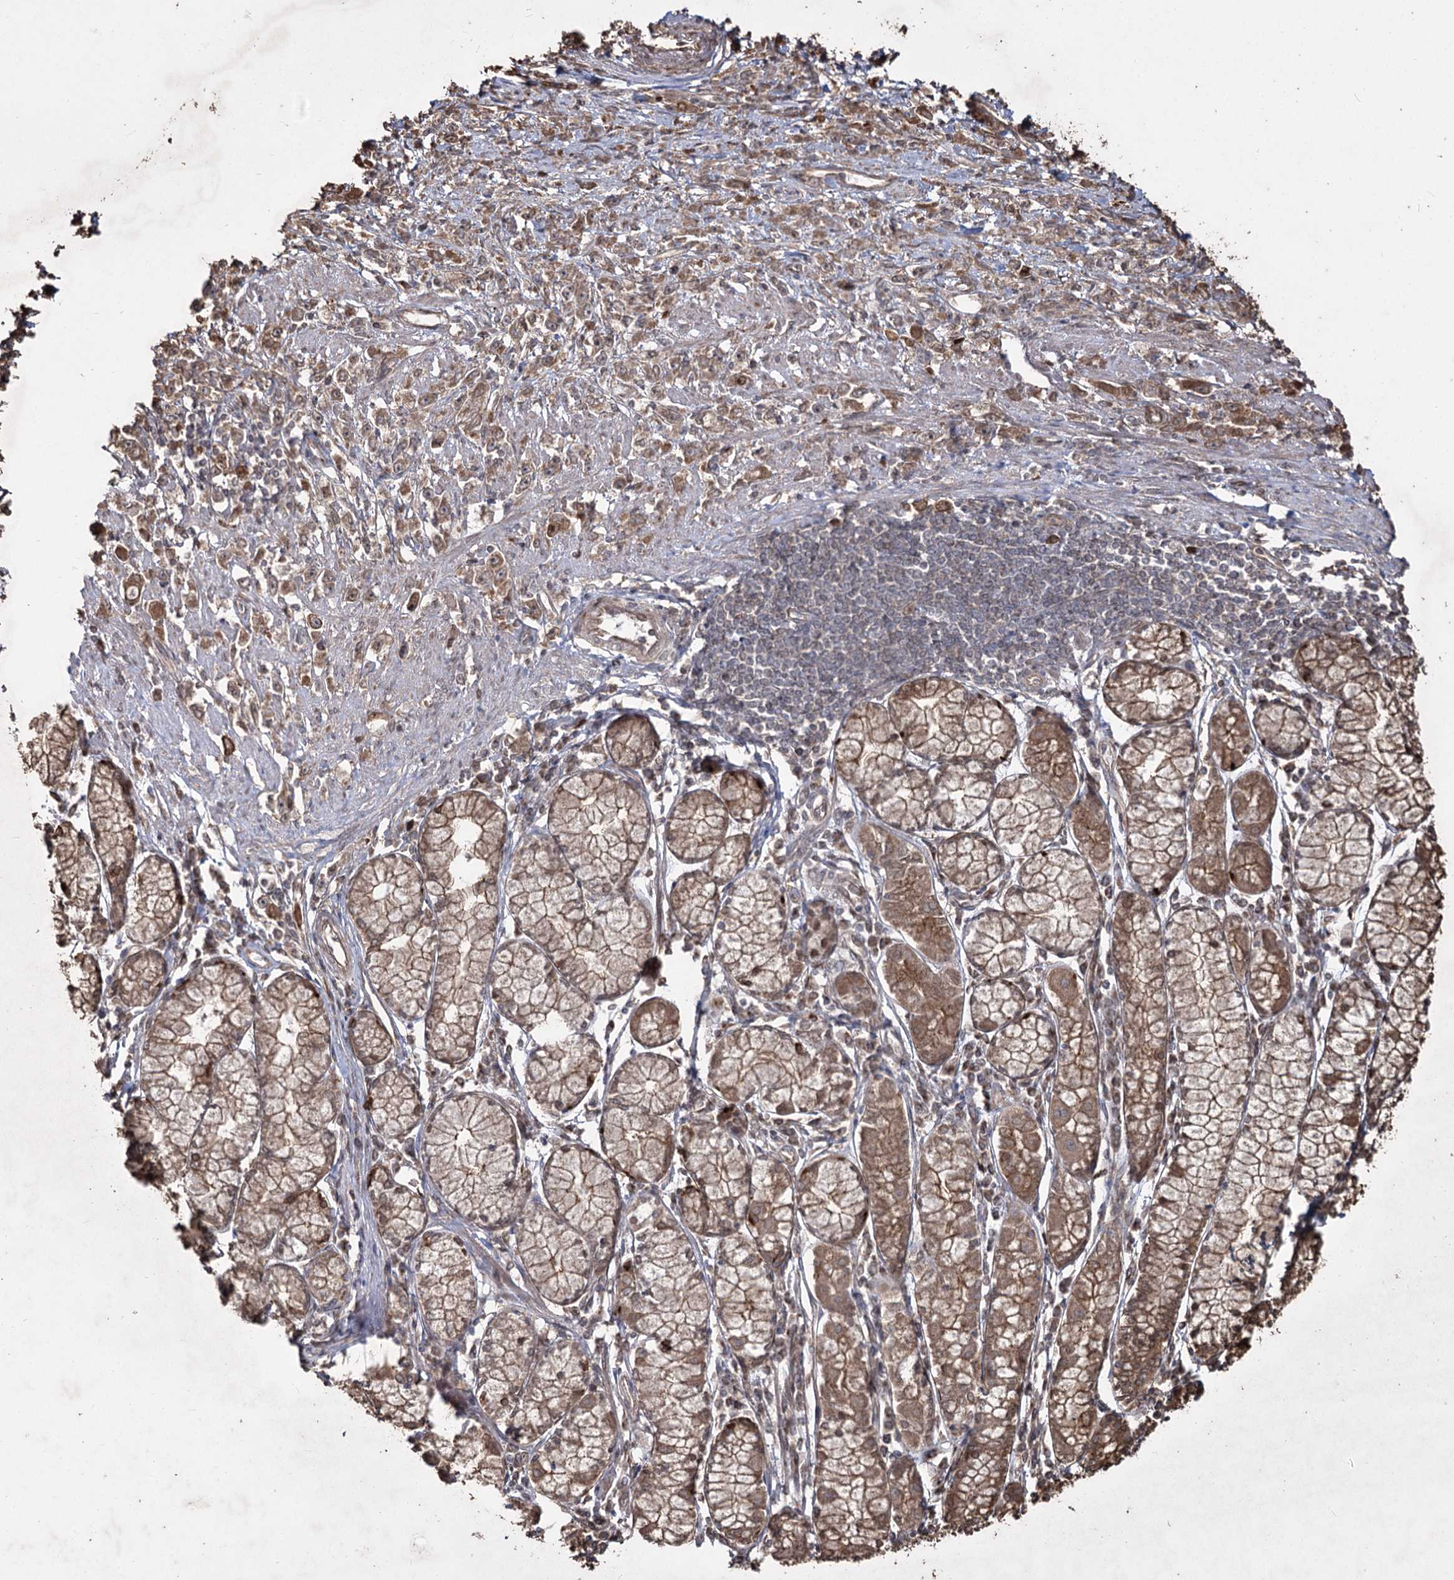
{"staining": {"intensity": "moderate", "quantity": ">75%", "location": "cytoplasmic/membranous"}, "tissue": "stomach cancer", "cell_type": "Tumor cells", "image_type": "cancer", "snomed": [{"axis": "morphology", "description": "Adenocarcinoma, NOS"}, {"axis": "topography", "description": "Stomach"}], "caption": "Protein positivity by immunohistochemistry (IHC) displays moderate cytoplasmic/membranous positivity in approximately >75% of tumor cells in stomach adenocarcinoma. The protein is shown in brown color, while the nuclei are stained blue.", "gene": "PRC1", "patient": {"sex": "female", "age": 59}}